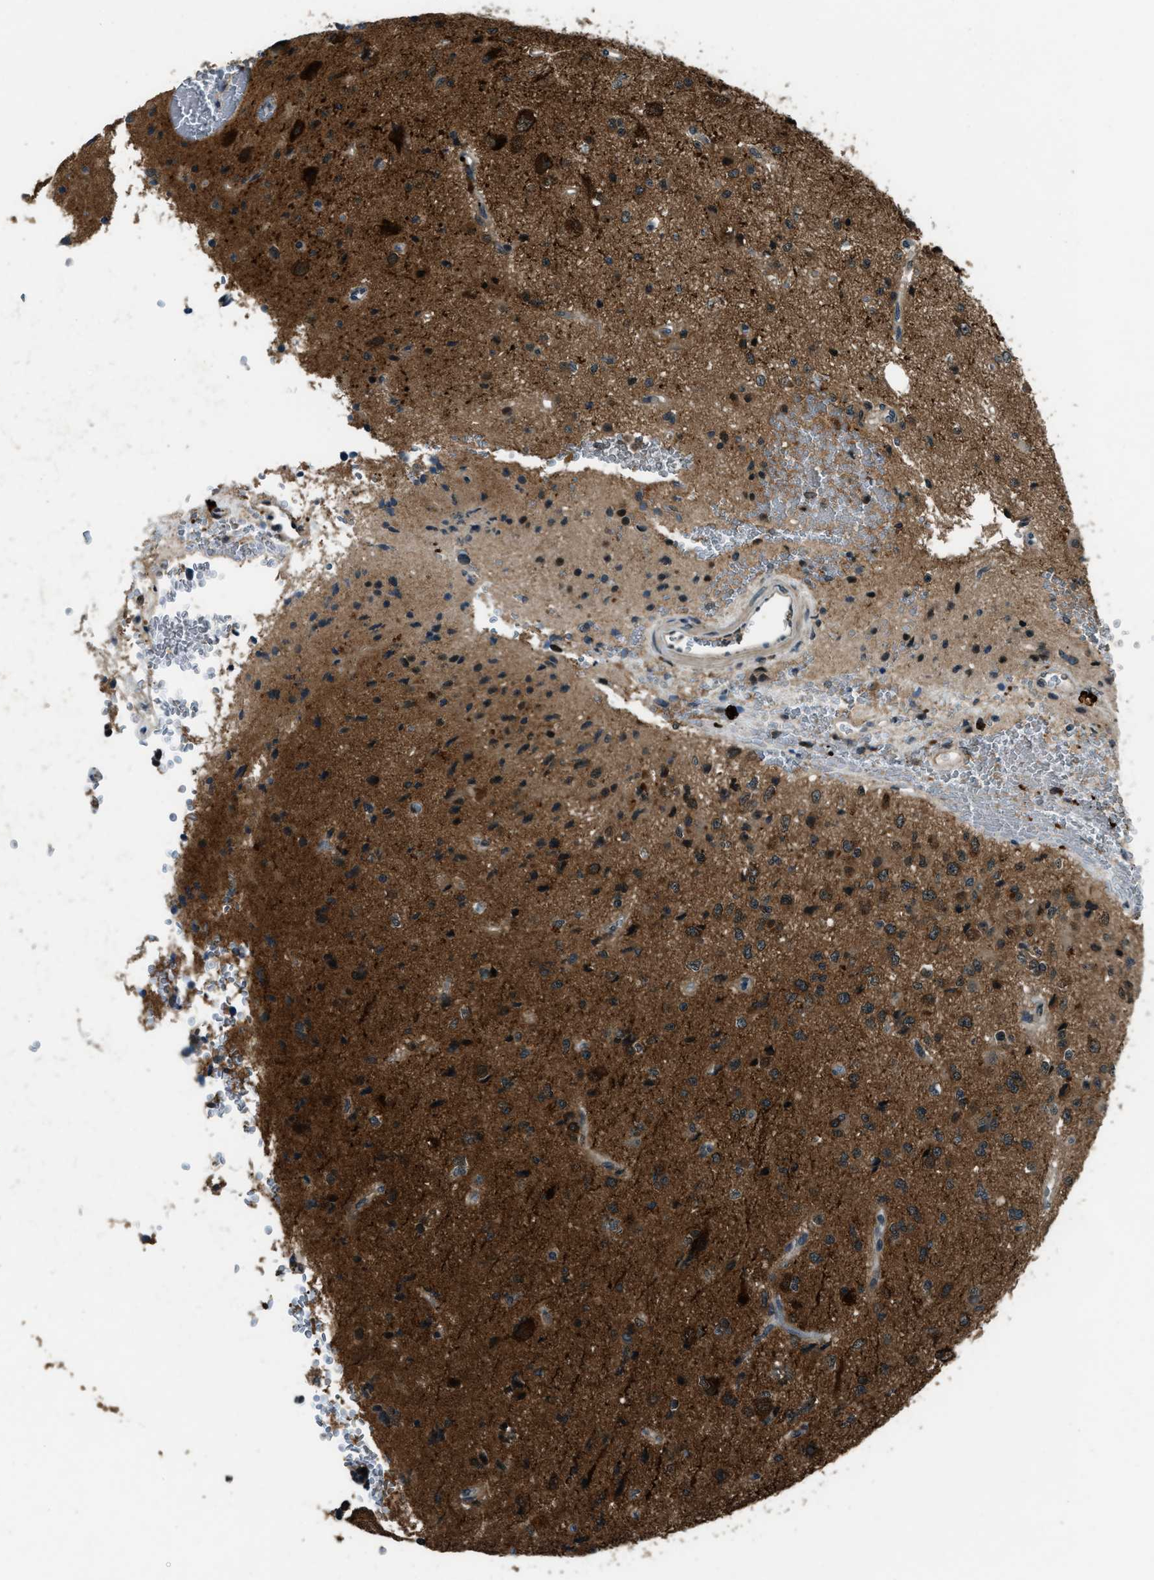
{"staining": {"intensity": "strong", "quantity": ">75%", "location": "cytoplasmic/membranous"}, "tissue": "glioma", "cell_type": "Tumor cells", "image_type": "cancer", "snomed": [{"axis": "morphology", "description": "Glioma, malignant, High grade"}, {"axis": "topography", "description": "pancreas cauda"}], "caption": "Strong cytoplasmic/membranous staining is present in approximately >75% of tumor cells in high-grade glioma (malignant).", "gene": "NUDCD3", "patient": {"sex": "male", "age": 60}}